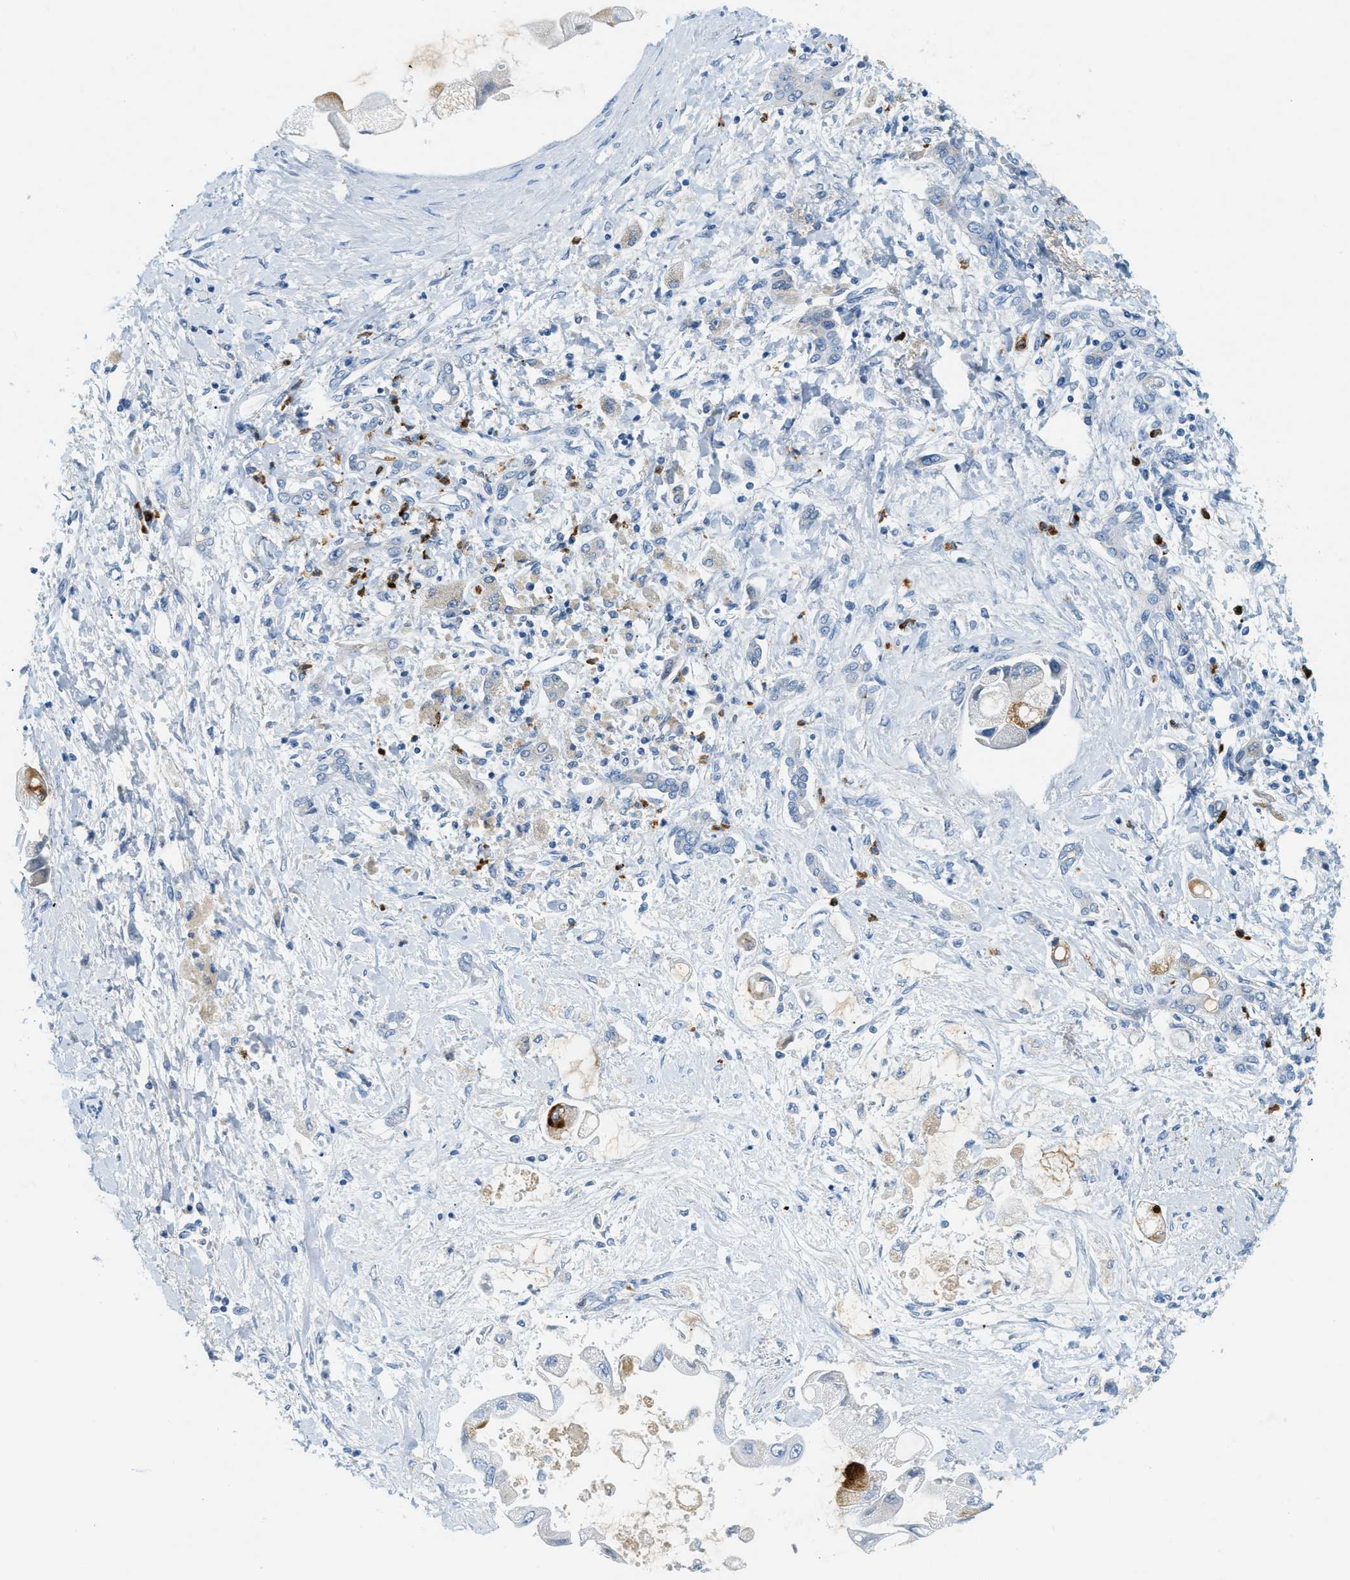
{"staining": {"intensity": "negative", "quantity": "none", "location": "none"}, "tissue": "liver cancer", "cell_type": "Tumor cells", "image_type": "cancer", "snomed": [{"axis": "morphology", "description": "Cholangiocarcinoma"}, {"axis": "topography", "description": "Liver"}], "caption": "Micrograph shows no significant protein expression in tumor cells of cholangiocarcinoma (liver). (DAB immunohistochemistry, high magnification).", "gene": "LCN2", "patient": {"sex": "male", "age": 50}}